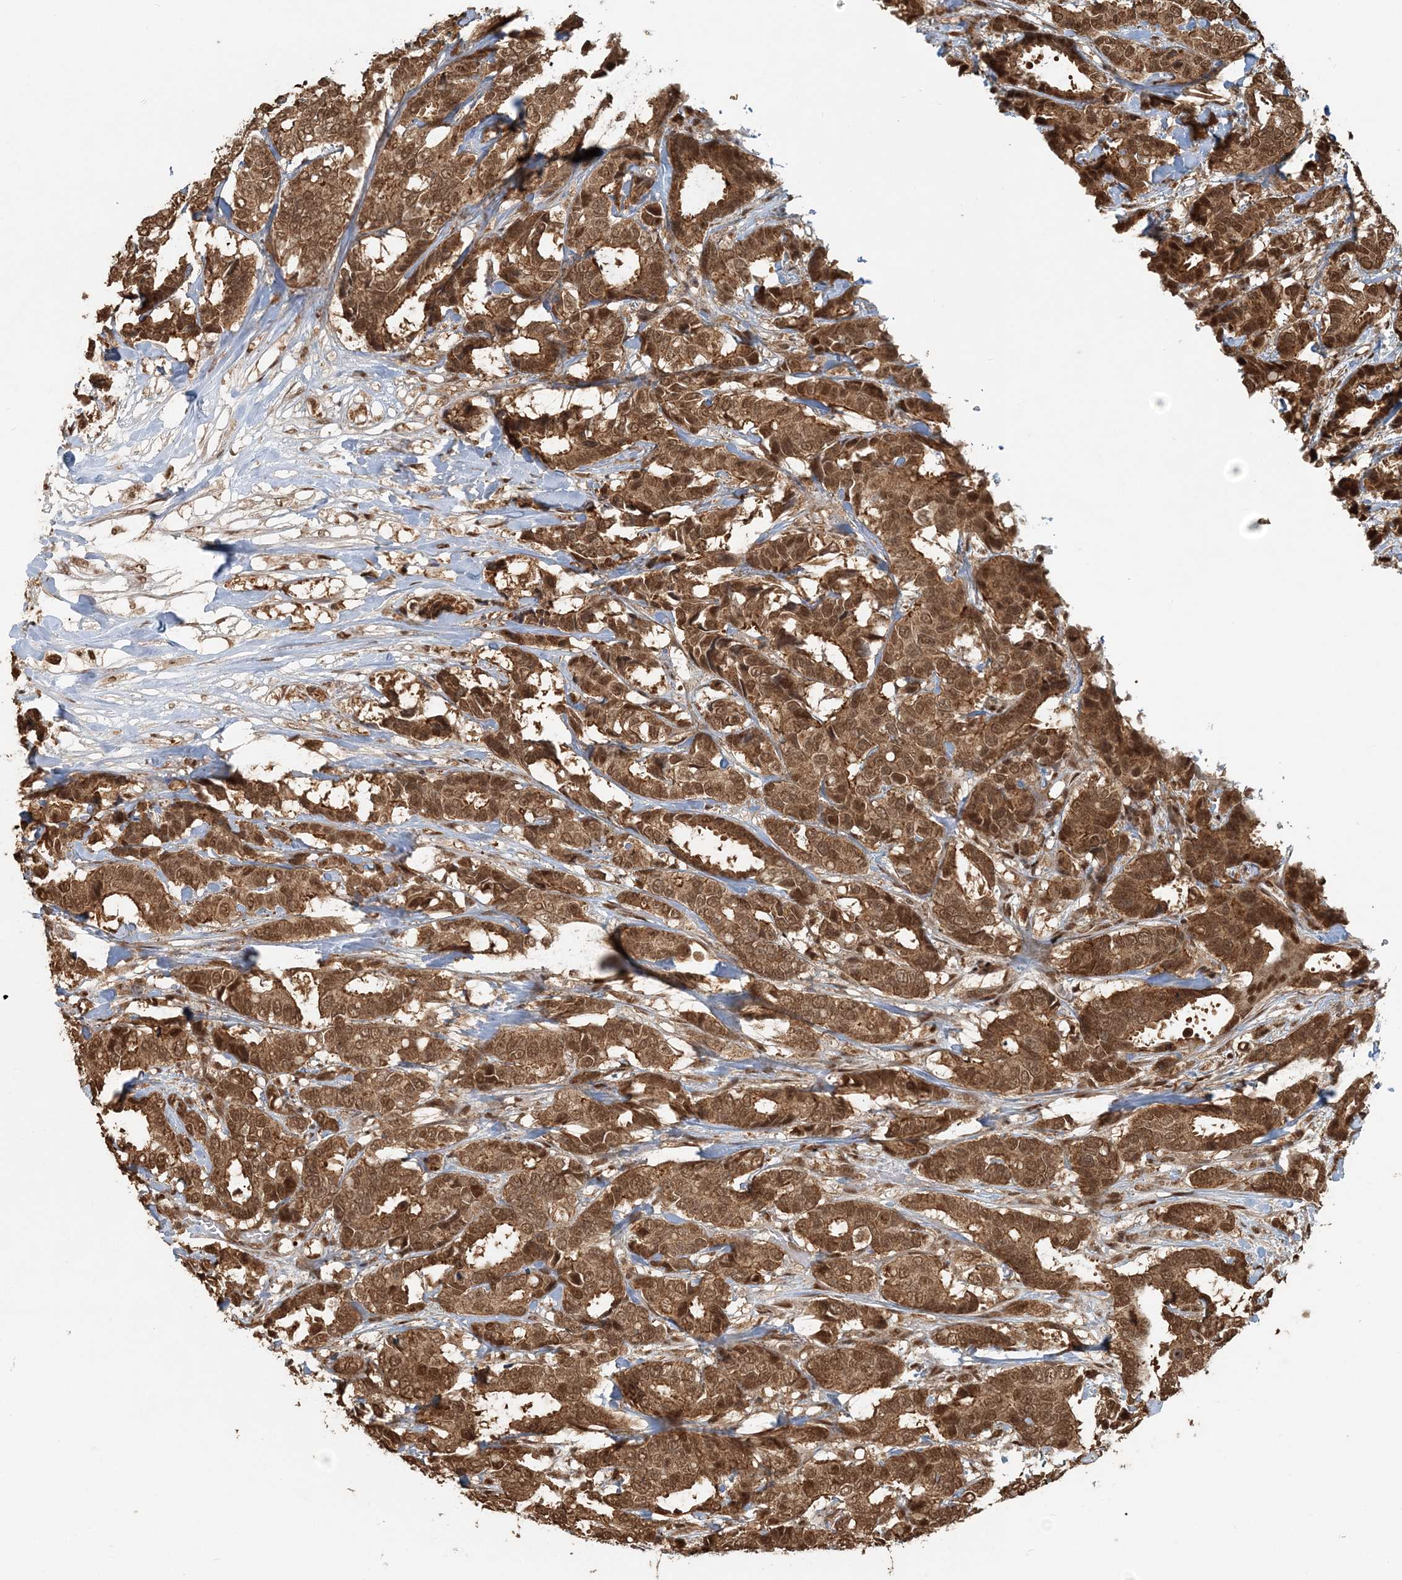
{"staining": {"intensity": "moderate", "quantity": ">75%", "location": "cytoplasmic/membranous,nuclear"}, "tissue": "breast cancer", "cell_type": "Tumor cells", "image_type": "cancer", "snomed": [{"axis": "morphology", "description": "Duct carcinoma"}, {"axis": "topography", "description": "Breast"}], "caption": "Immunohistochemical staining of human breast cancer reveals medium levels of moderate cytoplasmic/membranous and nuclear protein positivity in about >75% of tumor cells.", "gene": "ARHGAP35", "patient": {"sex": "female", "age": 87}}